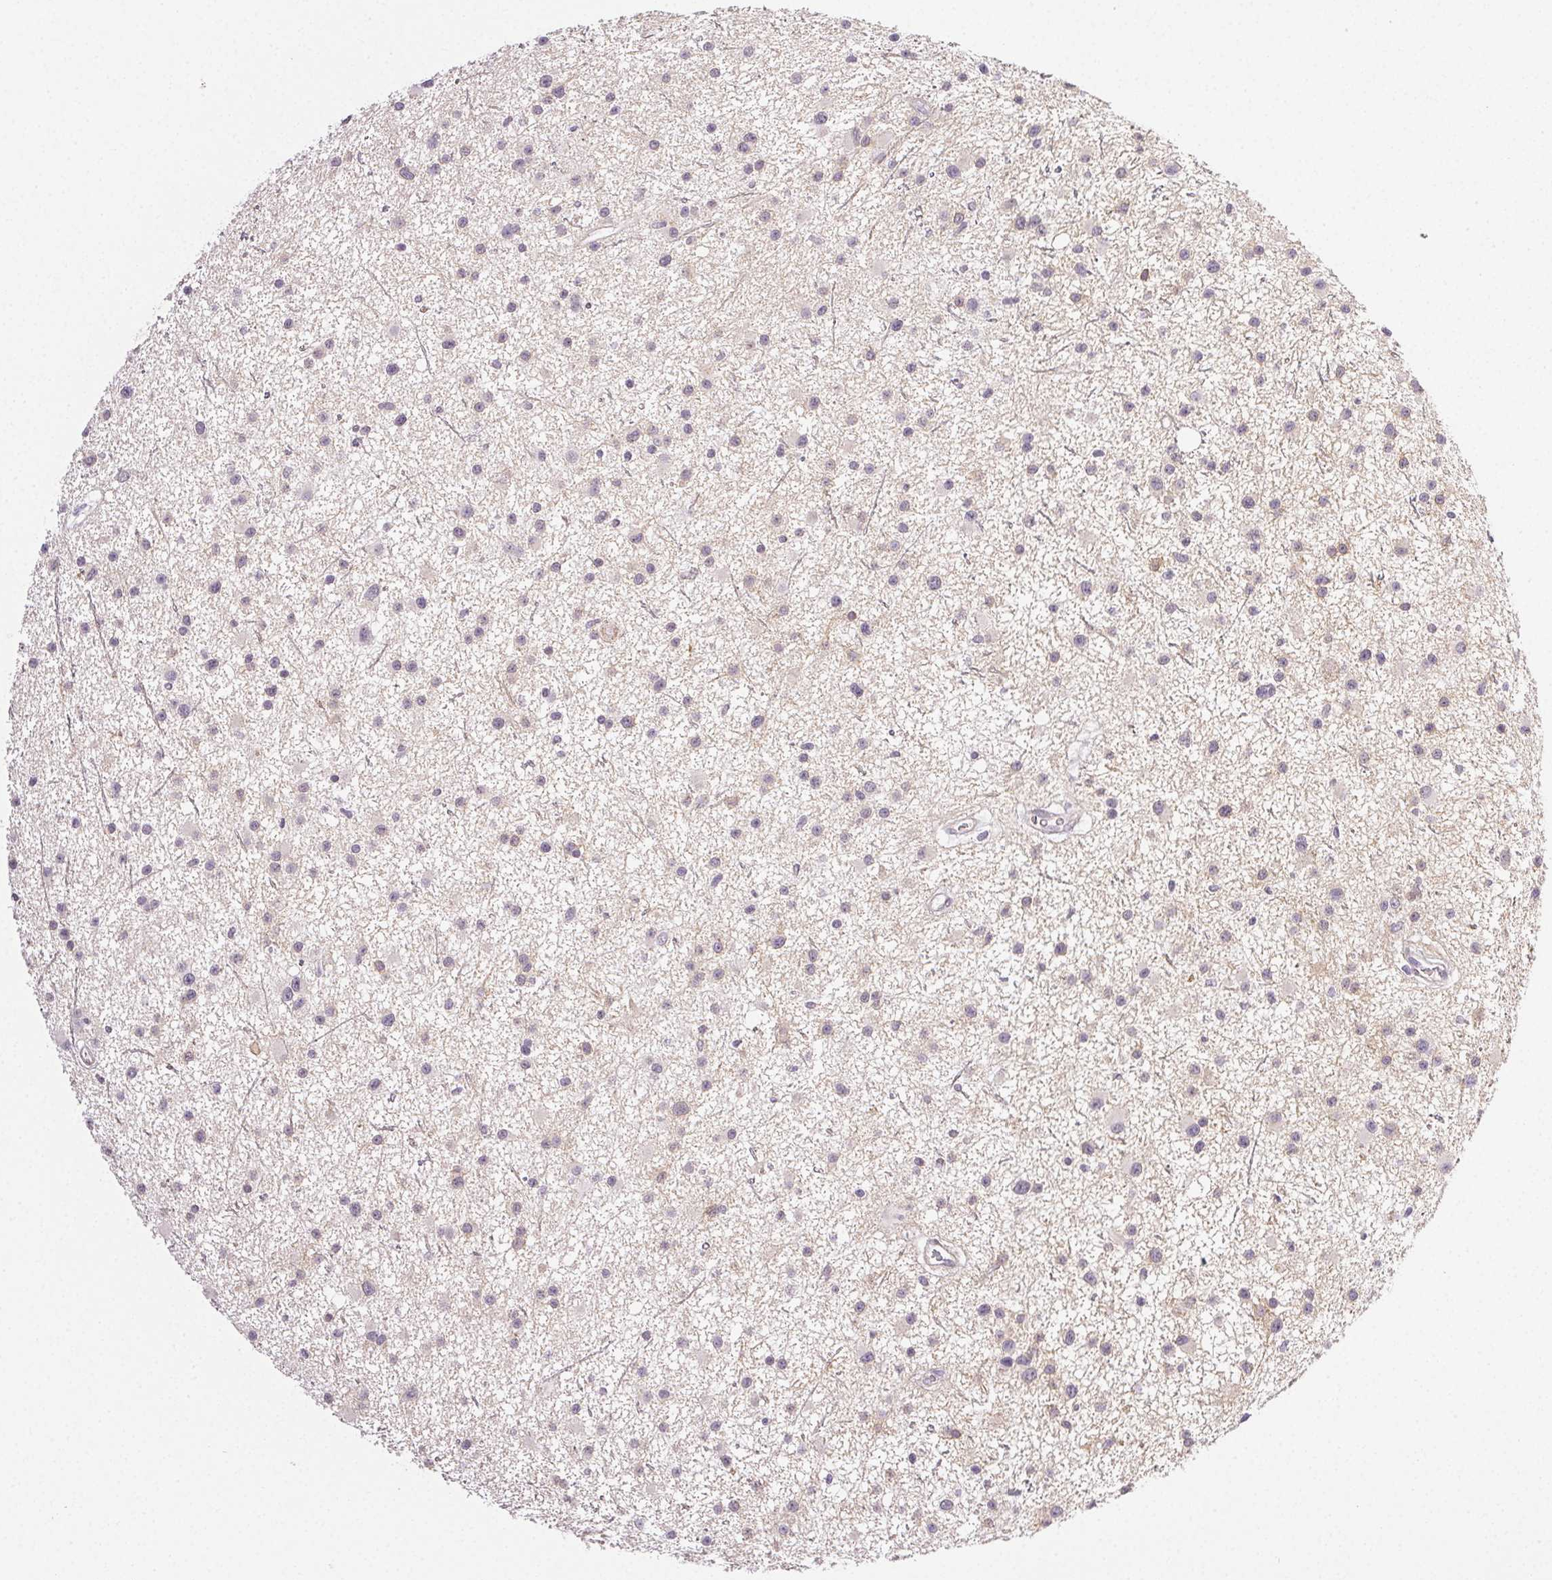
{"staining": {"intensity": "negative", "quantity": "none", "location": "none"}, "tissue": "glioma", "cell_type": "Tumor cells", "image_type": "cancer", "snomed": [{"axis": "morphology", "description": "Glioma, malignant, Low grade"}, {"axis": "topography", "description": "Brain"}], "caption": "High power microscopy micrograph of an immunohistochemistry photomicrograph of malignant low-grade glioma, revealing no significant staining in tumor cells.", "gene": "PLCB1", "patient": {"sex": "male", "age": 43}}